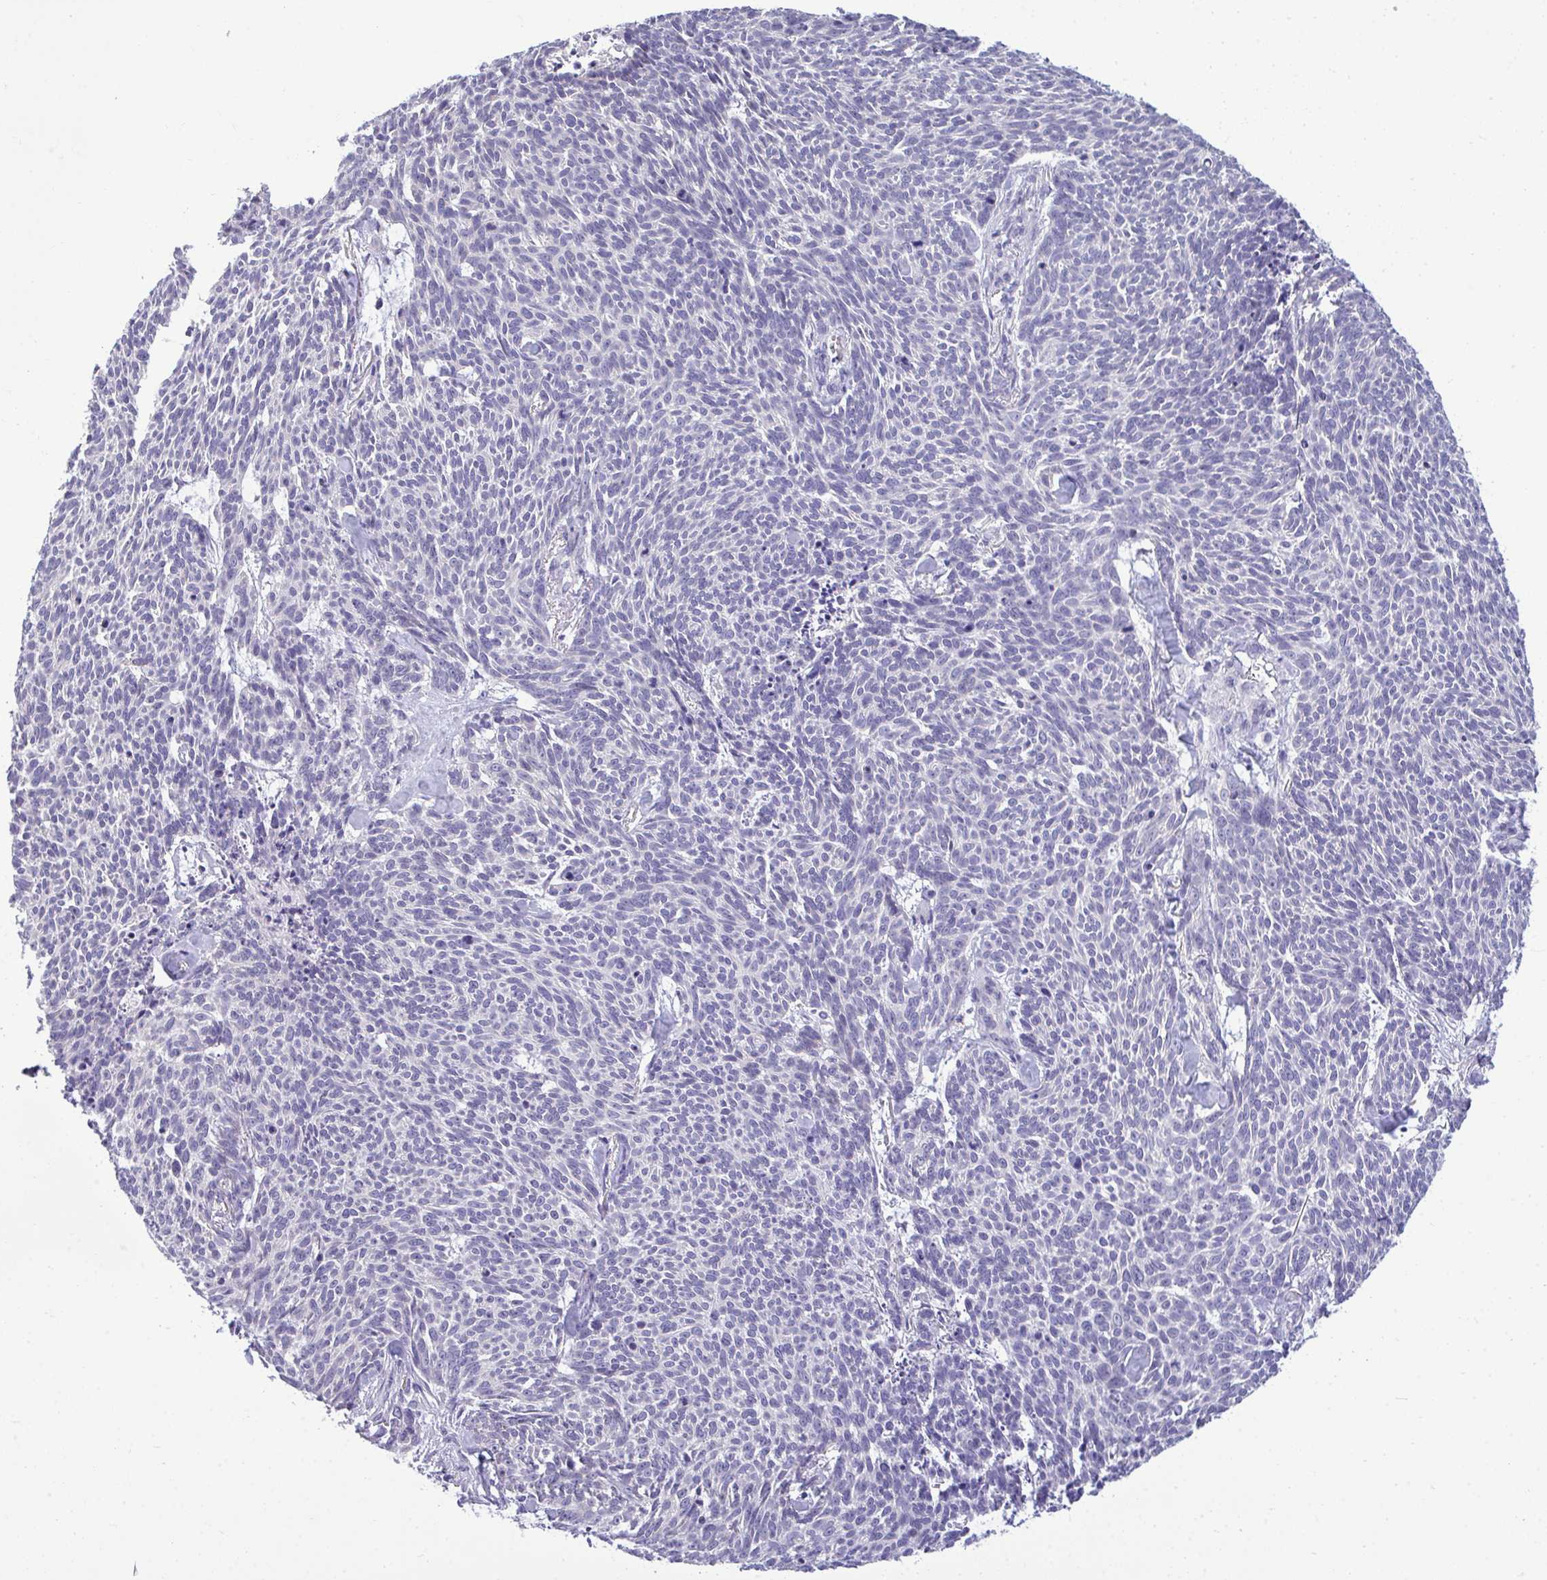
{"staining": {"intensity": "negative", "quantity": "none", "location": "none"}, "tissue": "skin cancer", "cell_type": "Tumor cells", "image_type": "cancer", "snomed": [{"axis": "morphology", "description": "Basal cell carcinoma"}, {"axis": "topography", "description": "Skin"}], "caption": "Human skin cancer (basal cell carcinoma) stained for a protein using immunohistochemistry shows no positivity in tumor cells.", "gene": "PIGK", "patient": {"sex": "female", "age": 93}}